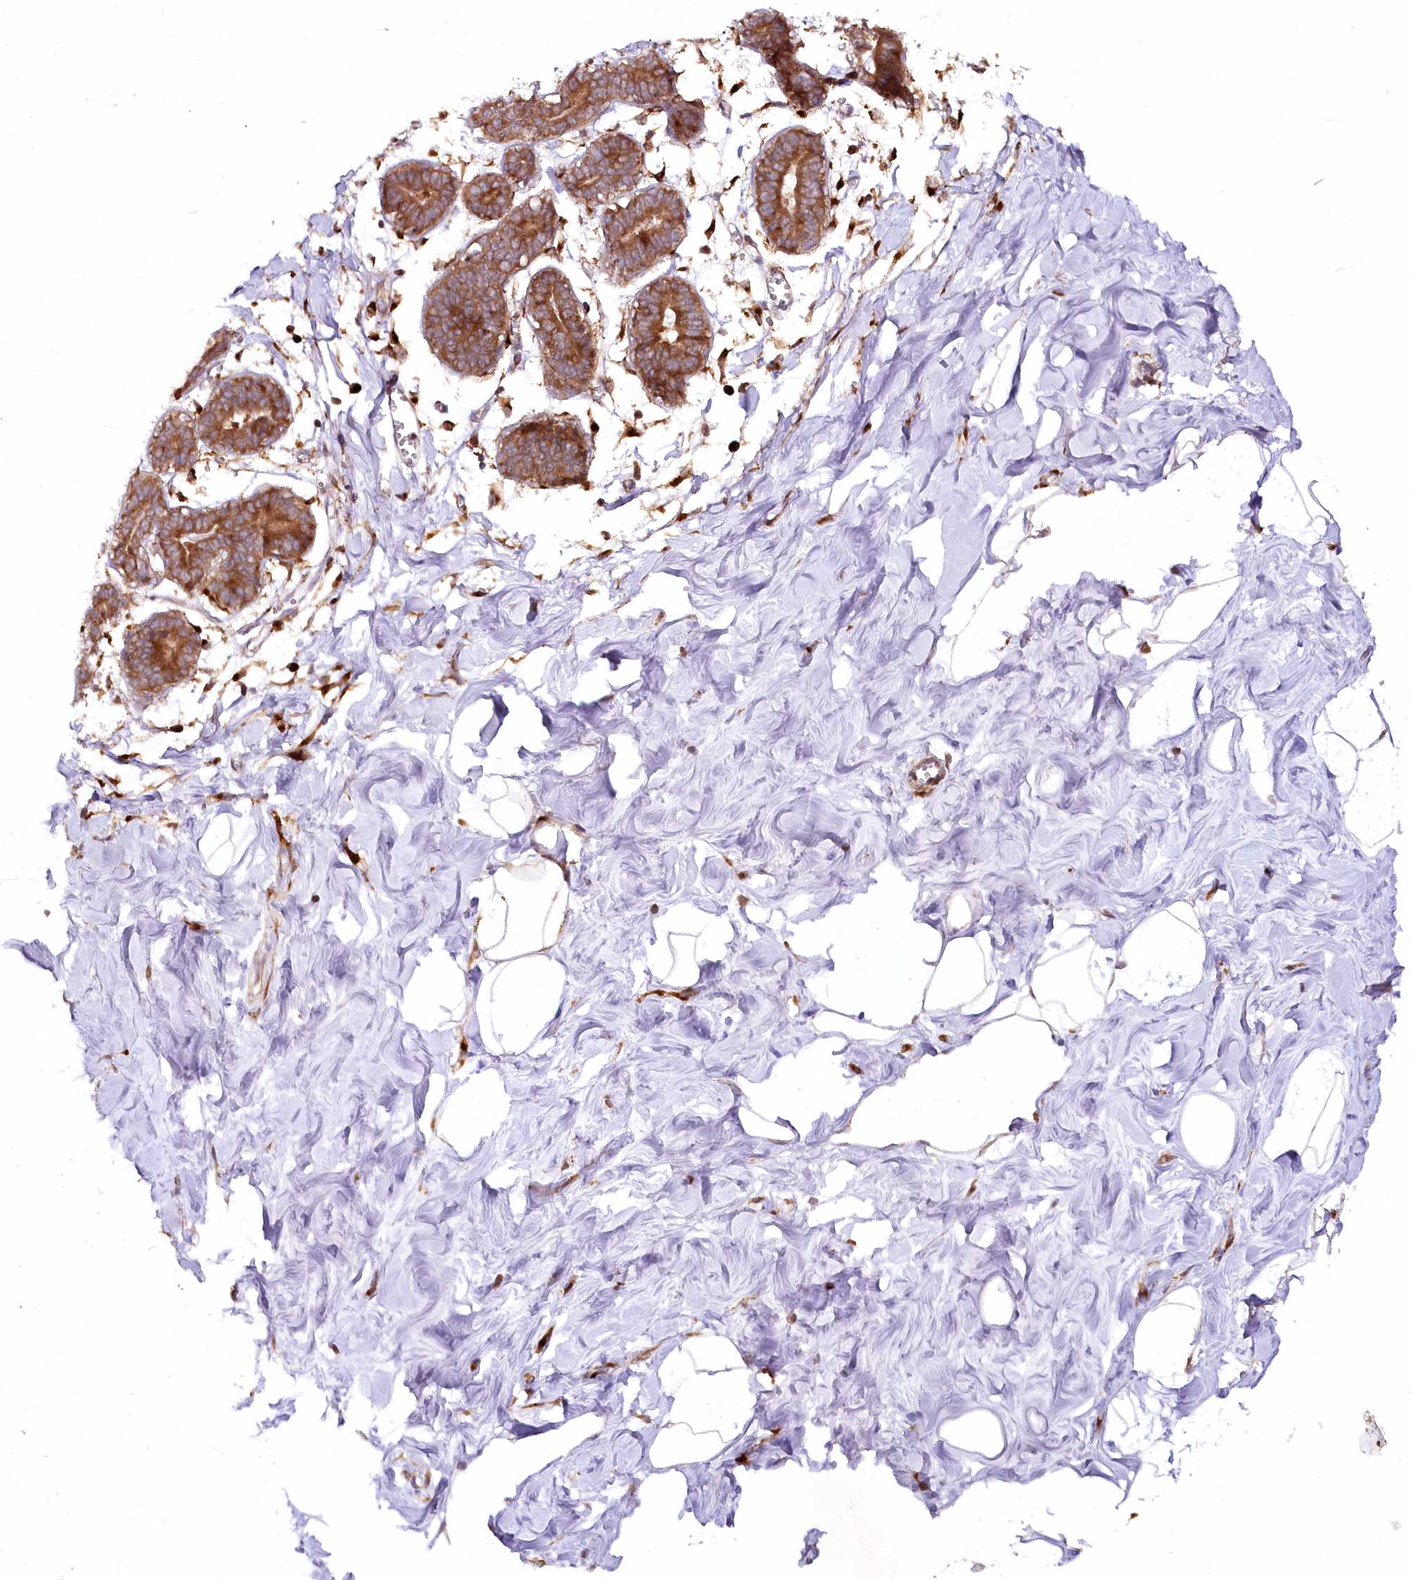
{"staining": {"intensity": "negative", "quantity": "none", "location": "none"}, "tissue": "breast", "cell_type": "Adipocytes", "image_type": "normal", "snomed": [{"axis": "morphology", "description": "Normal tissue, NOS"}, {"axis": "topography", "description": "Breast"}], "caption": "The photomicrograph reveals no staining of adipocytes in benign breast. (DAB (3,3'-diaminobenzidine) immunohistochemistry visualized using brightfield microscopy, high magnification).", "gene": "COPG1", "patient": {"sex": "female", "age": 27}}